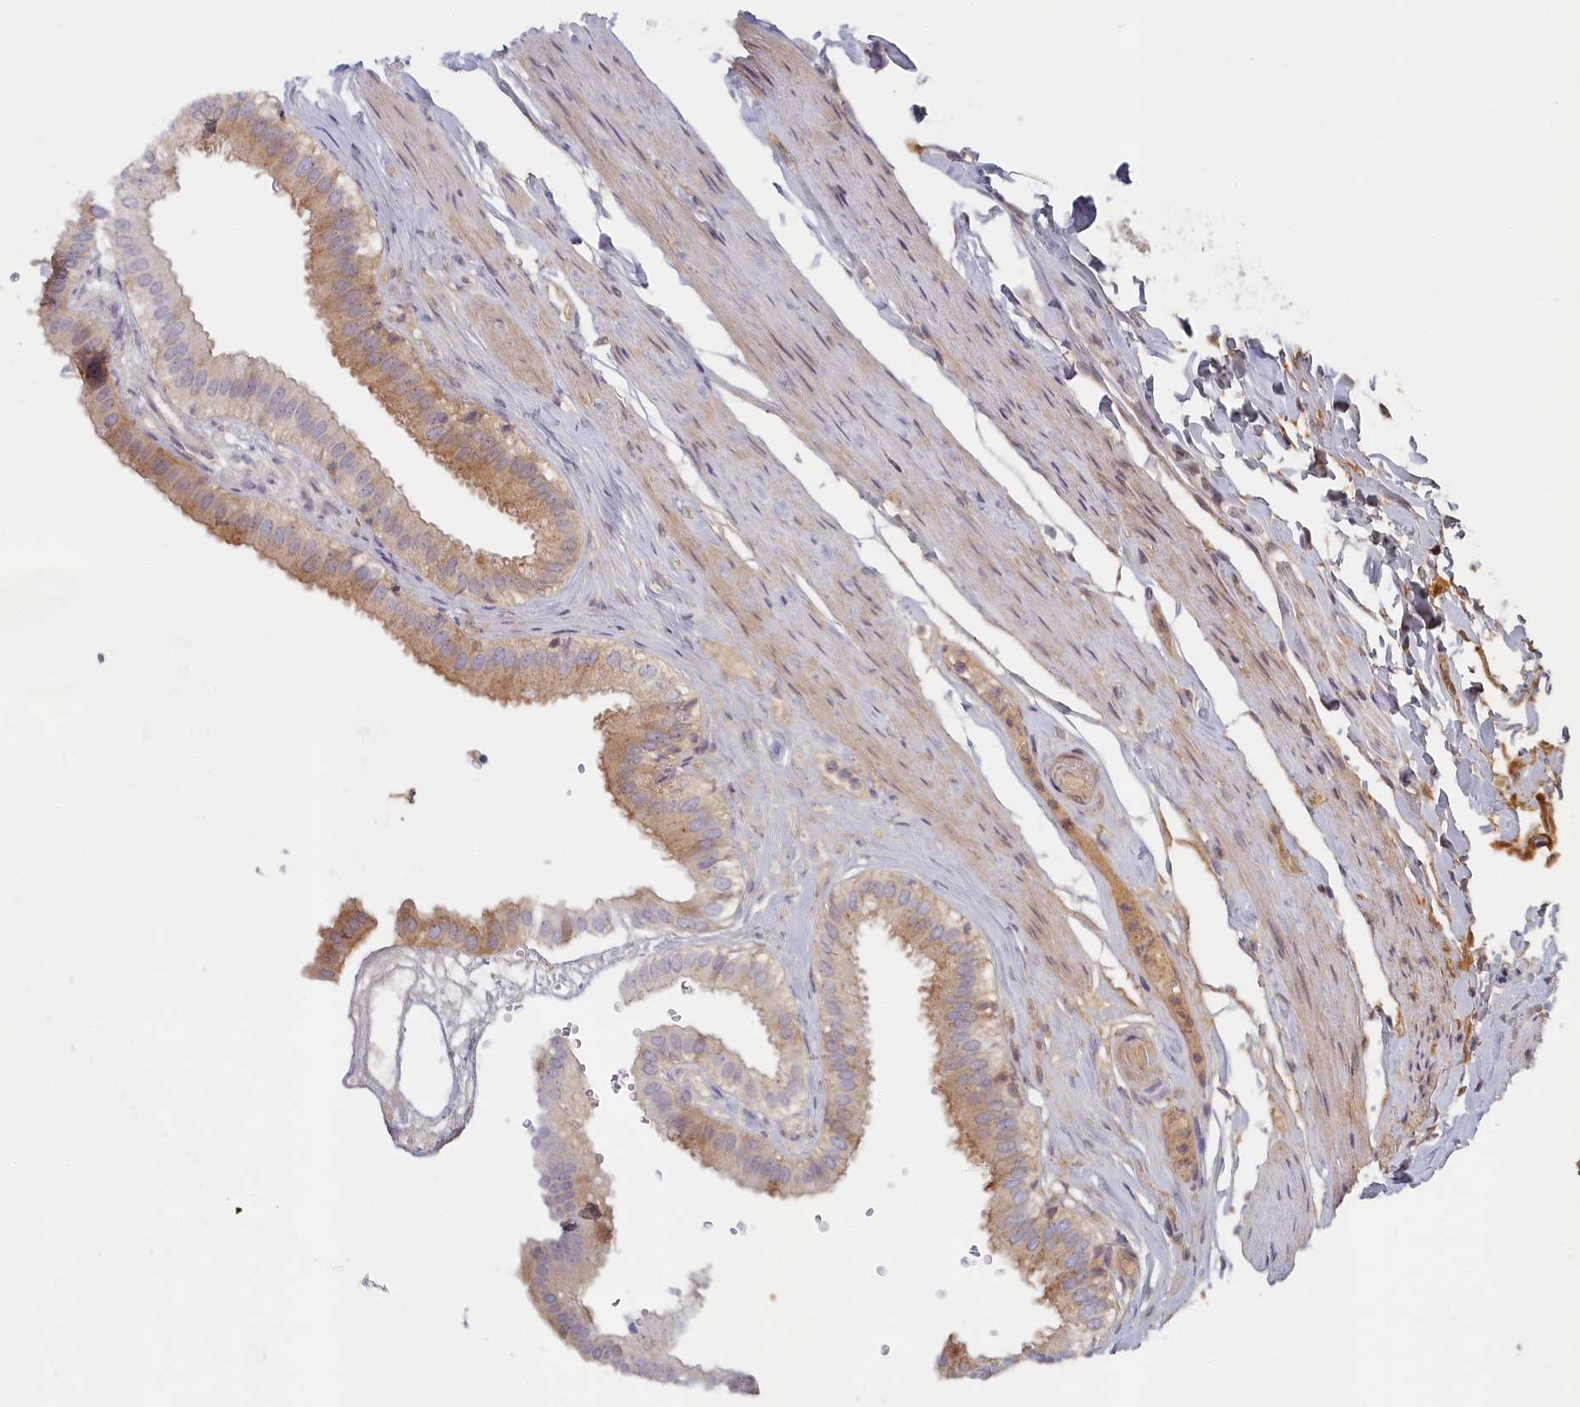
{"staining": {"intensity": "moderate", "quantity": ">75%", "location": "cytoplasmic/membranous"}, "tissue": "gallbladder", "cell_type": "Glandular cells", "image_type": "normal", "snomed": [{"axis": "morphology", "description": "Normal tissue, NOS"}, {"axis": "topography", "description": "Gallbladder"}], "caption": "Unremarkable gallbladder demonstrates moderate cytoplasmic/membranous positivity in about >75% of glandular cells, visualized by immunohistochemistry. The staining is performed using DAB brown chromogen to label protein expression. The nuclei are counter-stained blue using hematoxylin.", "gene": "STX16", "patient": {"sex": "female", "age": 61}}